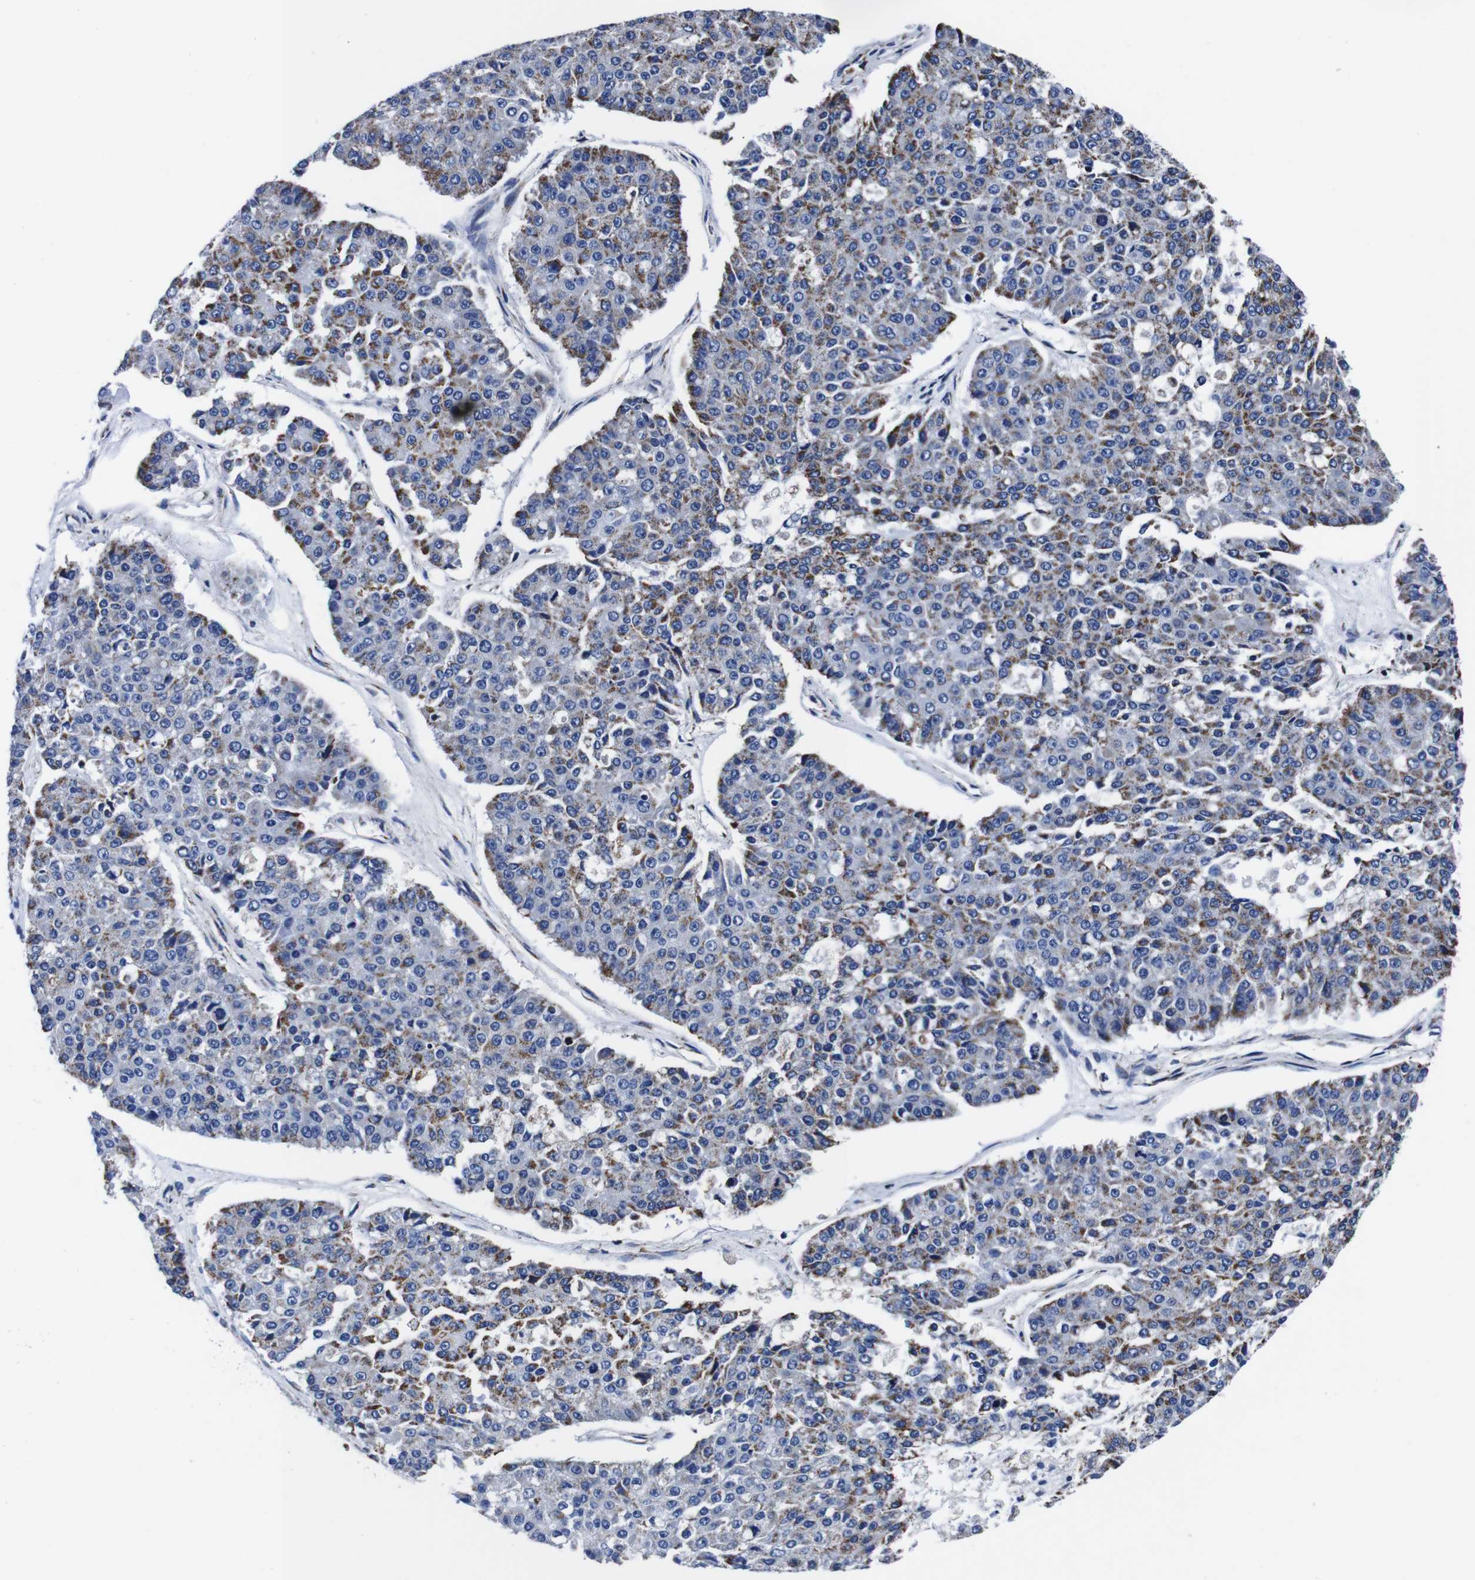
{"staining": {"intensity": "moderate", "quantity": "25%-75%", "location": "cytoplasmic/membranous"}, "tissue": "pancreatic cancer", "cell_type": "Tumor cells", "image_type": "cancer", "snomed": [{"axis": "morphology", "description": "Adenocarcinoma, NOS"}, {"axis": "topography", "description": "Pancreas"}], "caption": "Immunohistochemical staining of pancreatic adenocarcinoma exhibits medium levels of moderate cytoplasmic/membranous protein staining in about 25%-75% of tumor cells. (DAB (3,3'-diaminobenzidine) IHC, brown staining for protein, blue staining for nuclei).", "gene": "FKBP9", "patient": {"sex": "male", "age": 50}}